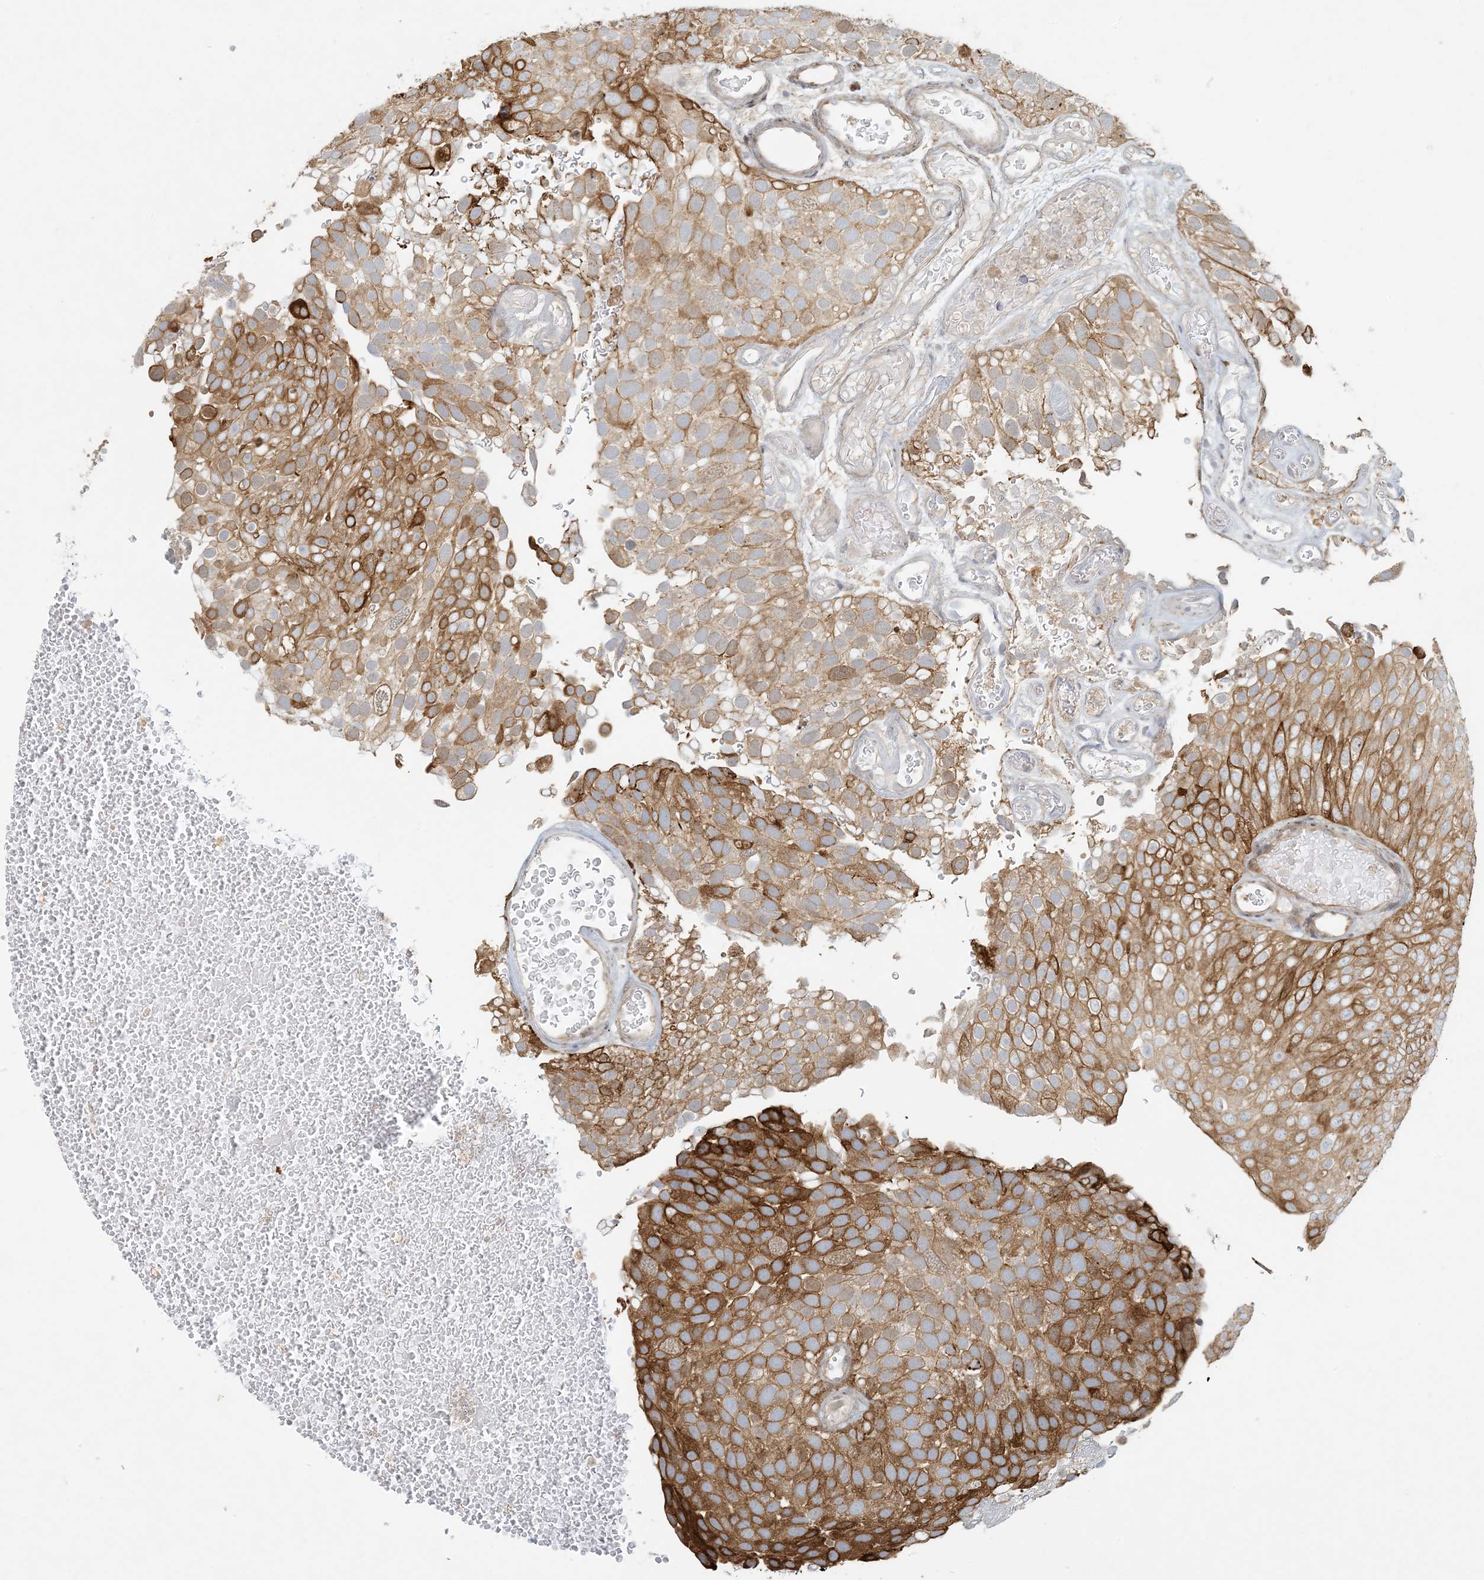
{"staining": {"intensity": "strong", "quantity": "25%-75%", "location": "cytoplasmic/membranous"}, "tissue": "urothelial cancer", "cell_type": "Tumor cells", "image_type": "cancer", "snomed": [{"axis": "morphology", "description": "Urothelial carcinoma, Low grade"}, {"axis": "topography", "description": "Urinary bladder"}], "caption": "Immunohistochemical staining of urothelial cancer demonstrates high levels of strong cytoplasmic/membranous positivity in about 25%-75% of tumor cells.", "gene": "BCORL1", "patient": {"sex": "male", "age": 78}}